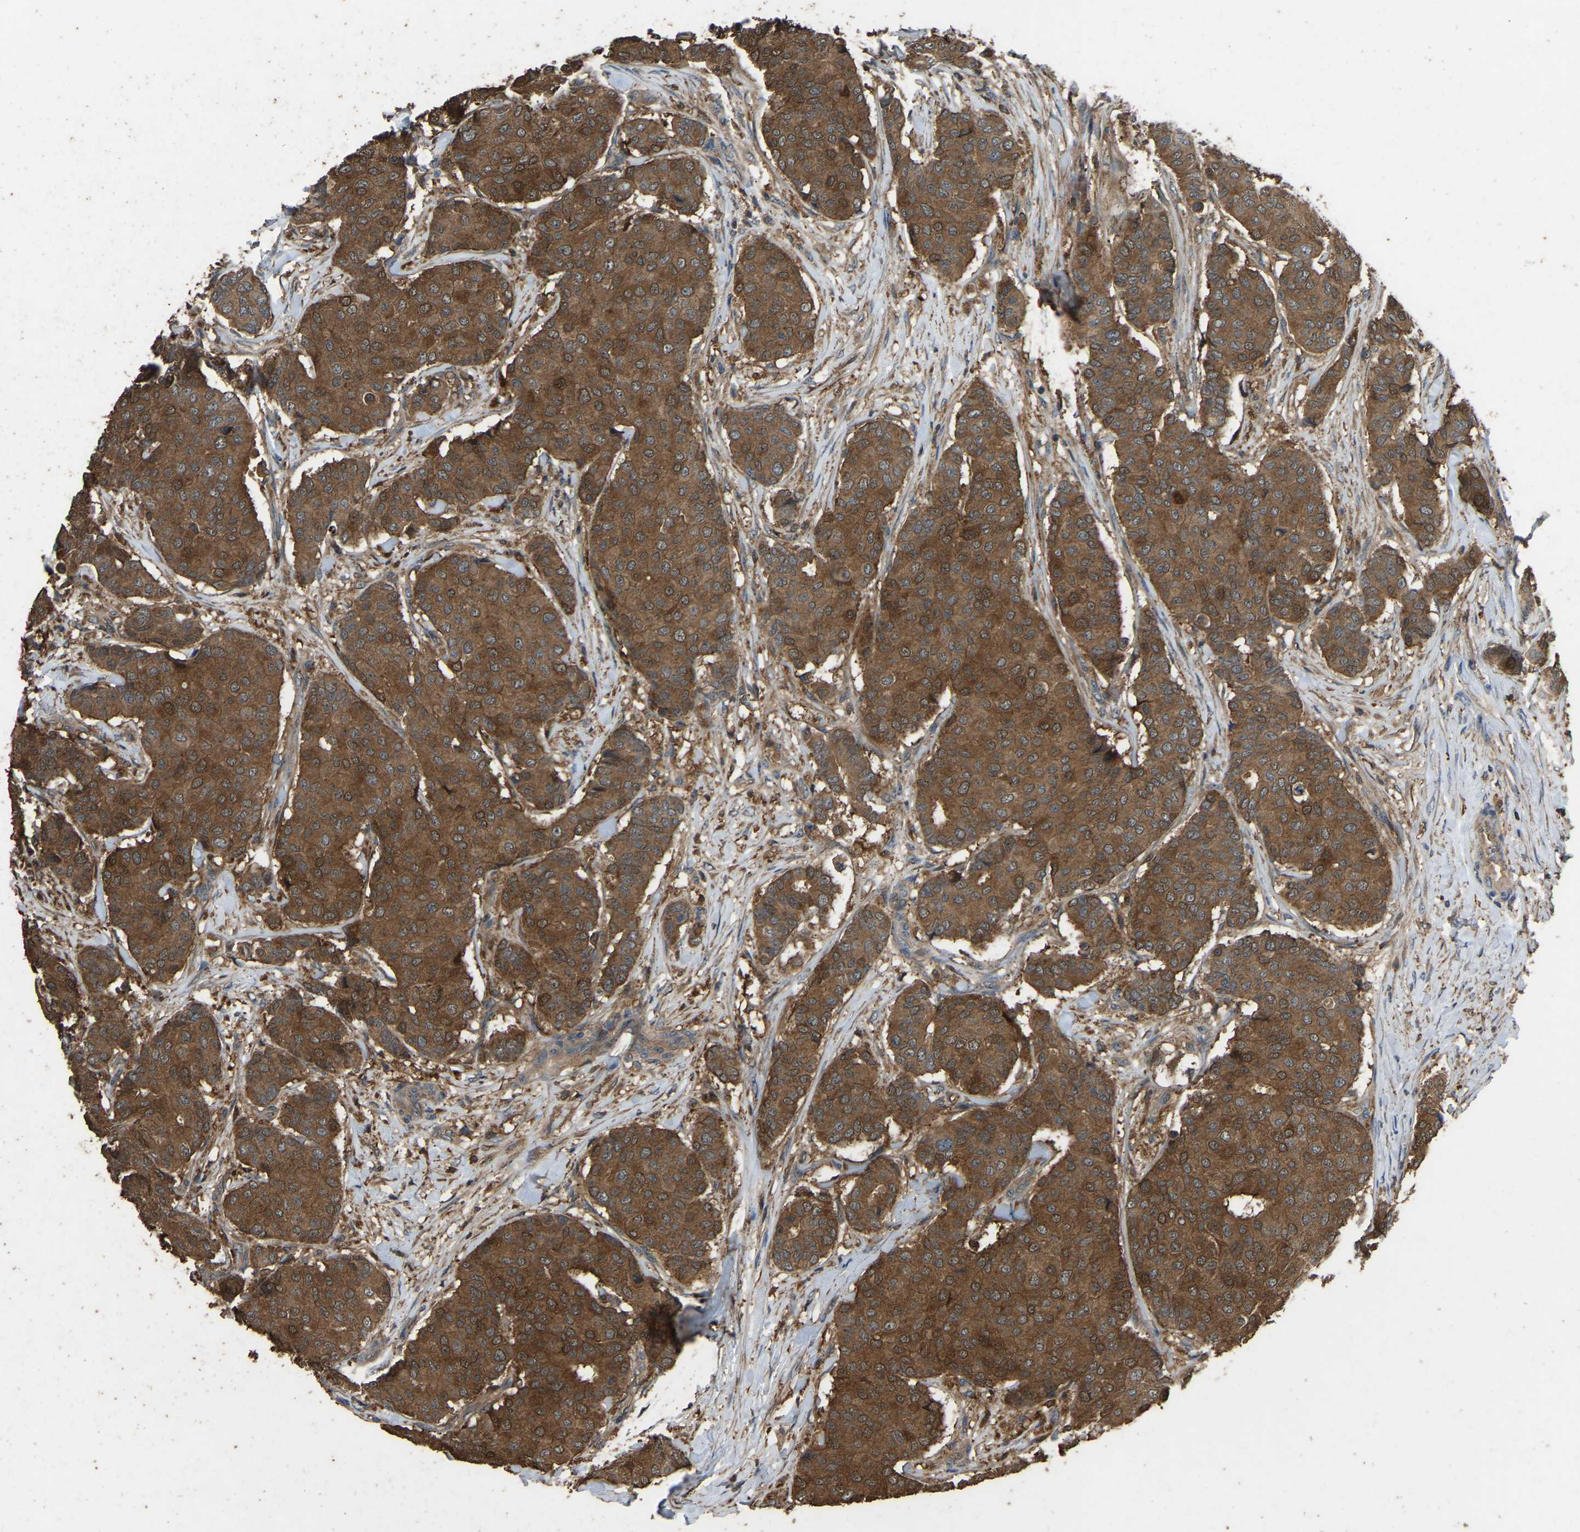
{"staining": {"intensity": "moderate", "quantity": ">75%", "location": "cytoplasmic/membranous"}, "tissue": "breast cancer", "cell_type": "Tumor cells", "image_type": "cancer", "snomed": [{"axis": "morphology", "description": "Duct carcinoma"}, {"axis": "topography", "description": "Breast"}], "caption": "The micrograph demonstrates a brown stain indicating the presence of a protein in the cytoplasmic/membranous of tumor cells in breast cancer. (DAB = brown stain, brightfield microscopy at high magnification).", "gene": "FHIT", "patient": {"sex": "female", "age": 75}}